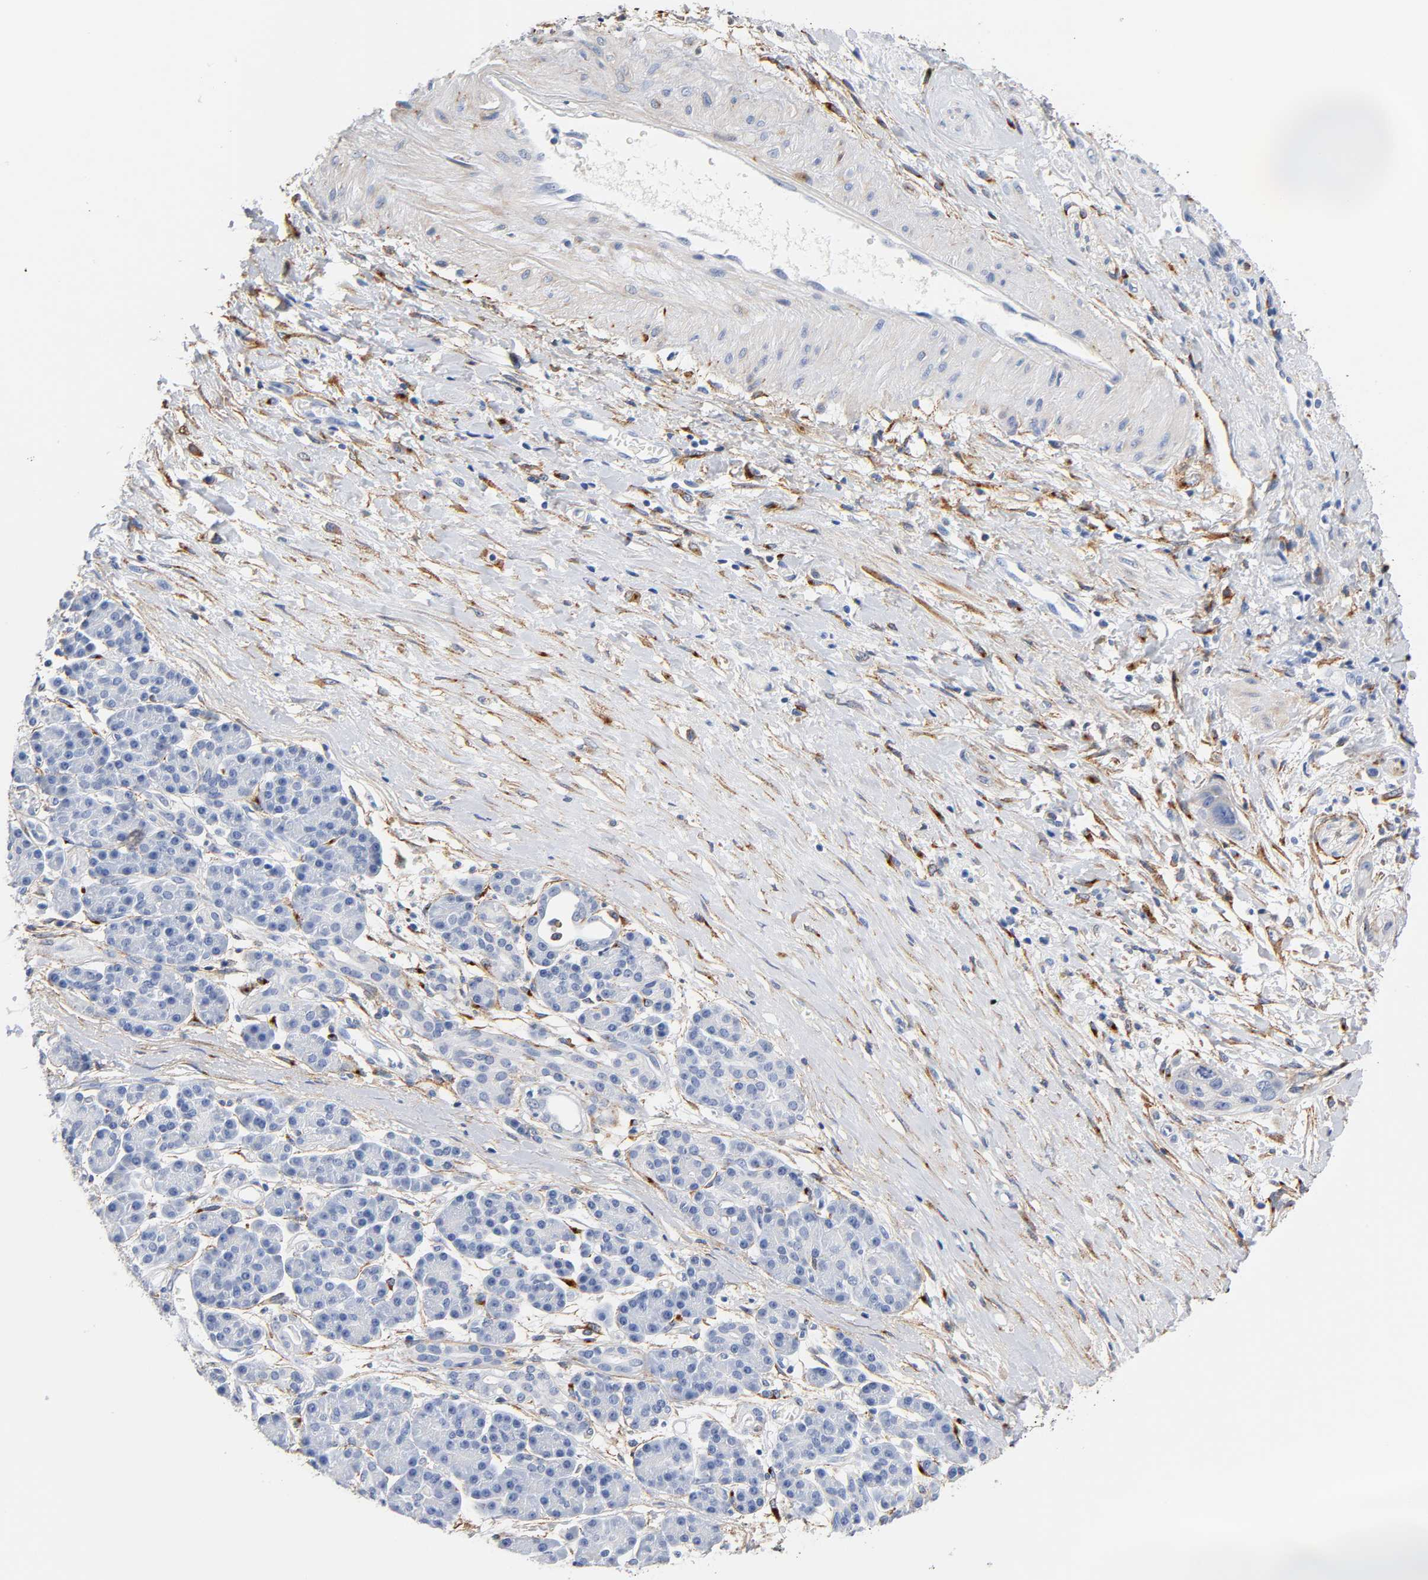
{"staining": {"intensity": "negative", "quantity": "none", "location": "none"}, "tissue": "pancreatic cancer", "cell_type": "Tumor cells", "image_type": "cancer", "snomed": [{"axis": "morphology", "description": "Adenocarcinoma, NOS"}, {"axis": "topography", "description": "Pancreas"}], "caption": "The image reveals no significant staining in tumor cells of pancreatic cancer (adenocarcinoma). (DAB immunohistochemistry with hematoxylin counter stain).", "gene": "LRP1", "patient": {"sex": "female", "age": 60}}